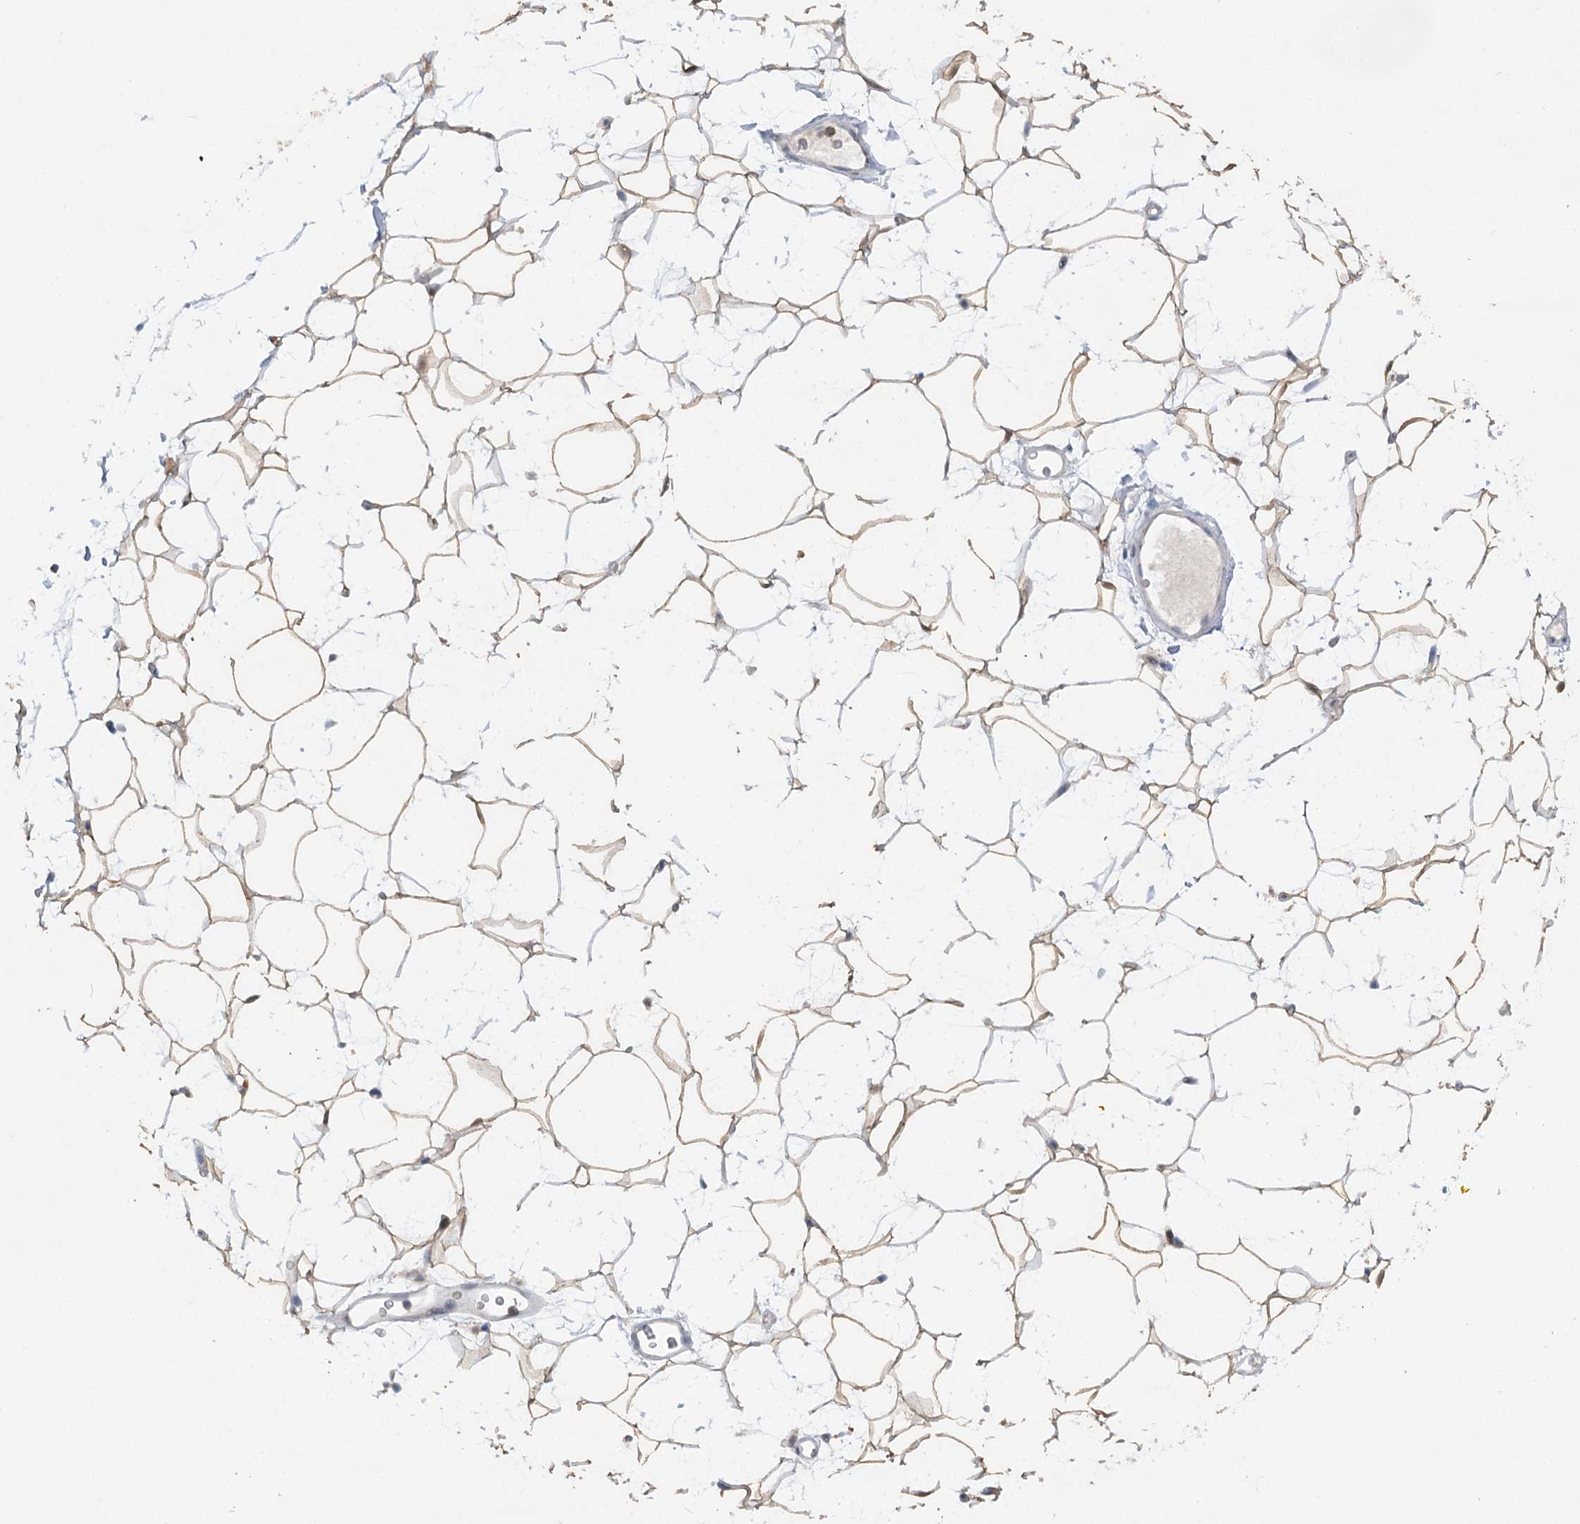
{"staining": {"intensity": "moderate", "quantity": ">75%", "location": "cytoplasmic/membranous"}, "tissue": "adipose tissue", "cell_type": "Adipocytes", "image_type": "normal", "snomed": [{"axis": "morphology", "description": "Normal tissue, NOS"}, {"axis": "topography", "description": "Breast"}], "caption": "A medium amount of moderate cytoplasmic/membranous expression is identified in approximately >75% of adipocytes in unremarkable adipose tissue.", "gene": "TRAF3IP1", "patient": {"sex": "female", "age": 26}}